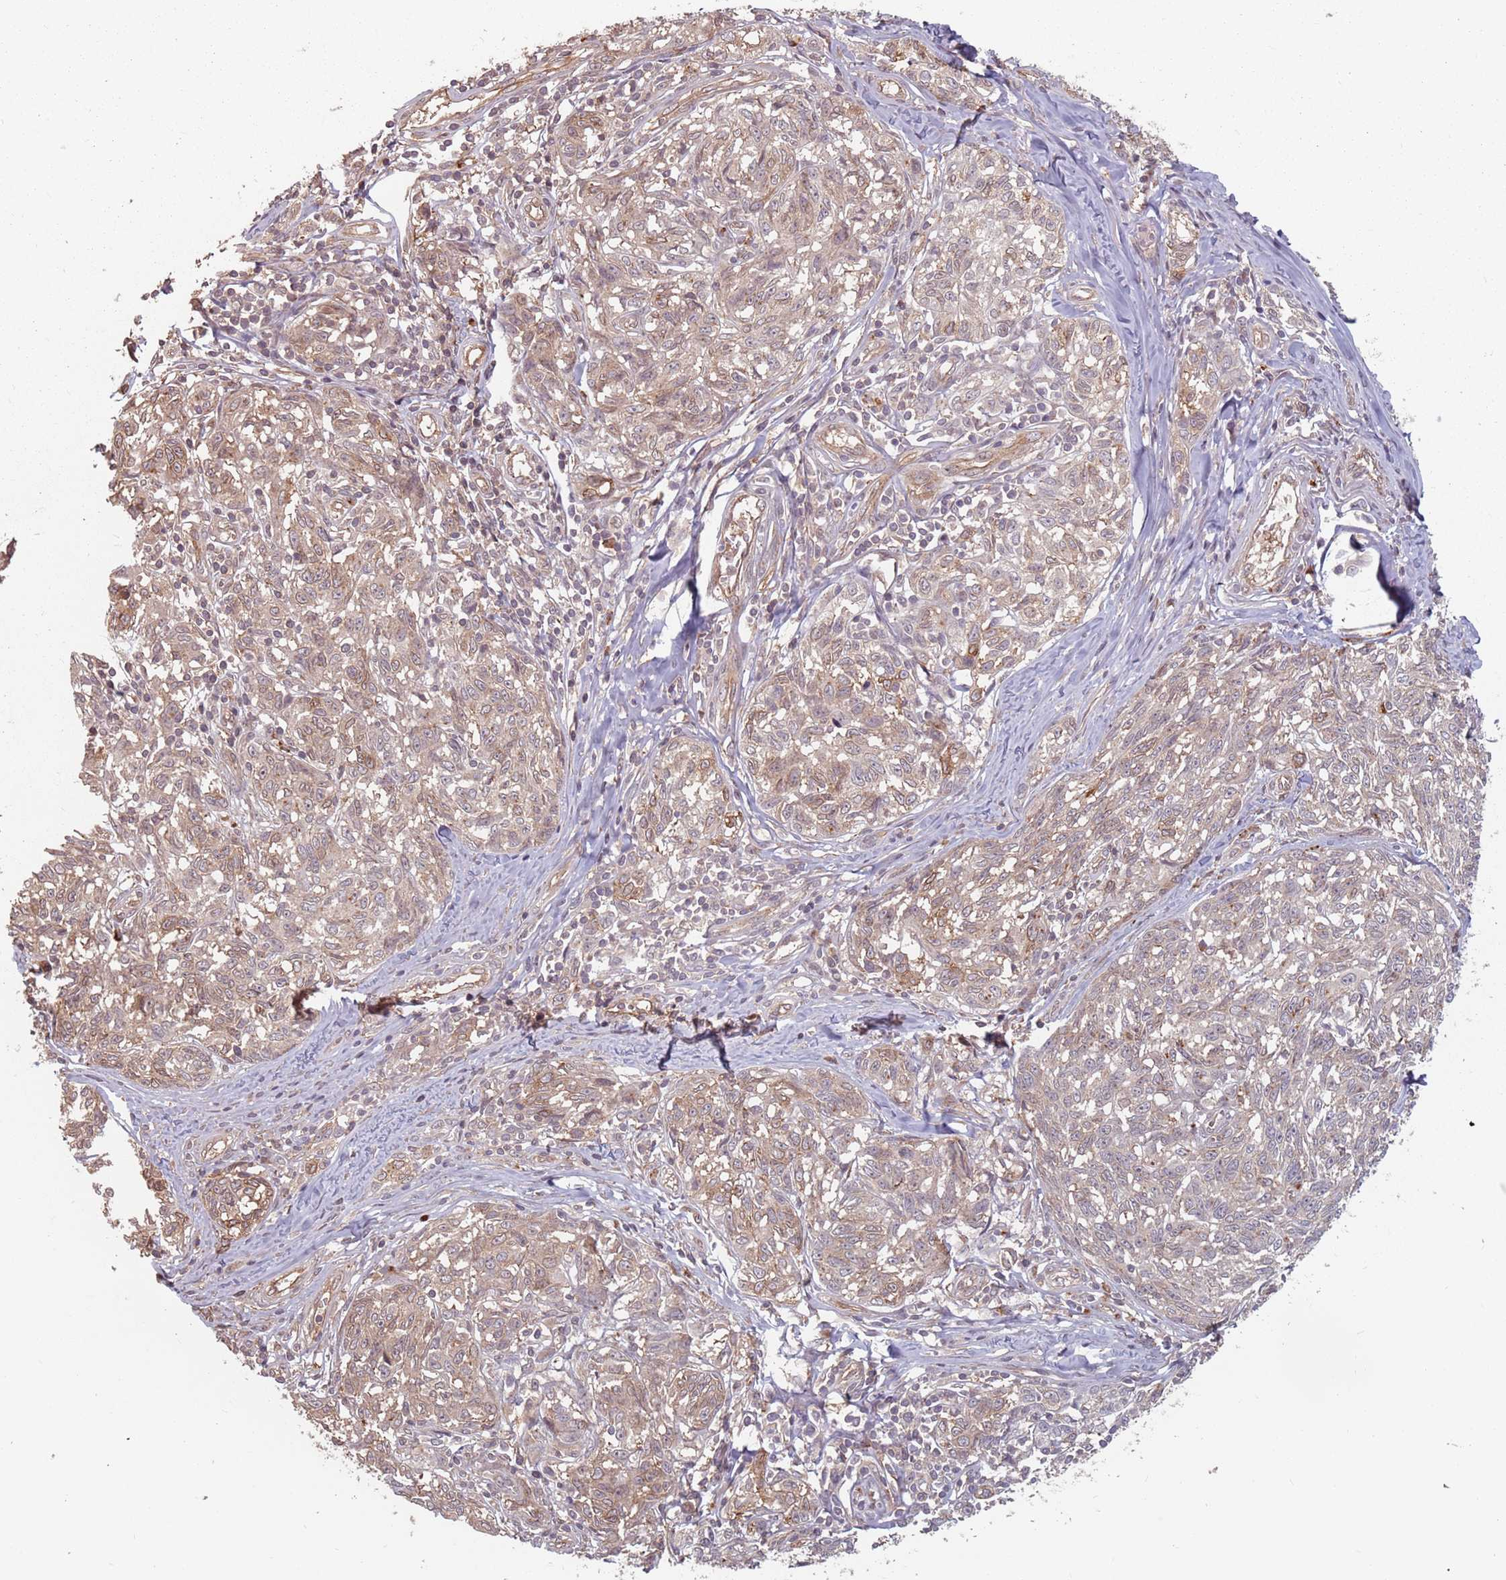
{"staining": {"intensity": "moderate", "quantity": ">75%", "location": "cytoplasmic/membranous"}, "tissue": "melanoma", "cell_type": "Tumor cells", "image_type": "cancer", "snomed": [{"axis": "morphology", "description": "Normal tissue, NOS"}, {"axis": "morphology", "description": "Malignant melanoma, NOS"}, {"axis": "topography", "description": "Skin"}], "caption": "Protein analysis of malignant melanoma tissue demonstrates moderate cytoplasmic/membranous positivity in approximately >75% of tumor cells.", "gene": "C3orf14", "patient": {"sex": "female", "age": 64}}